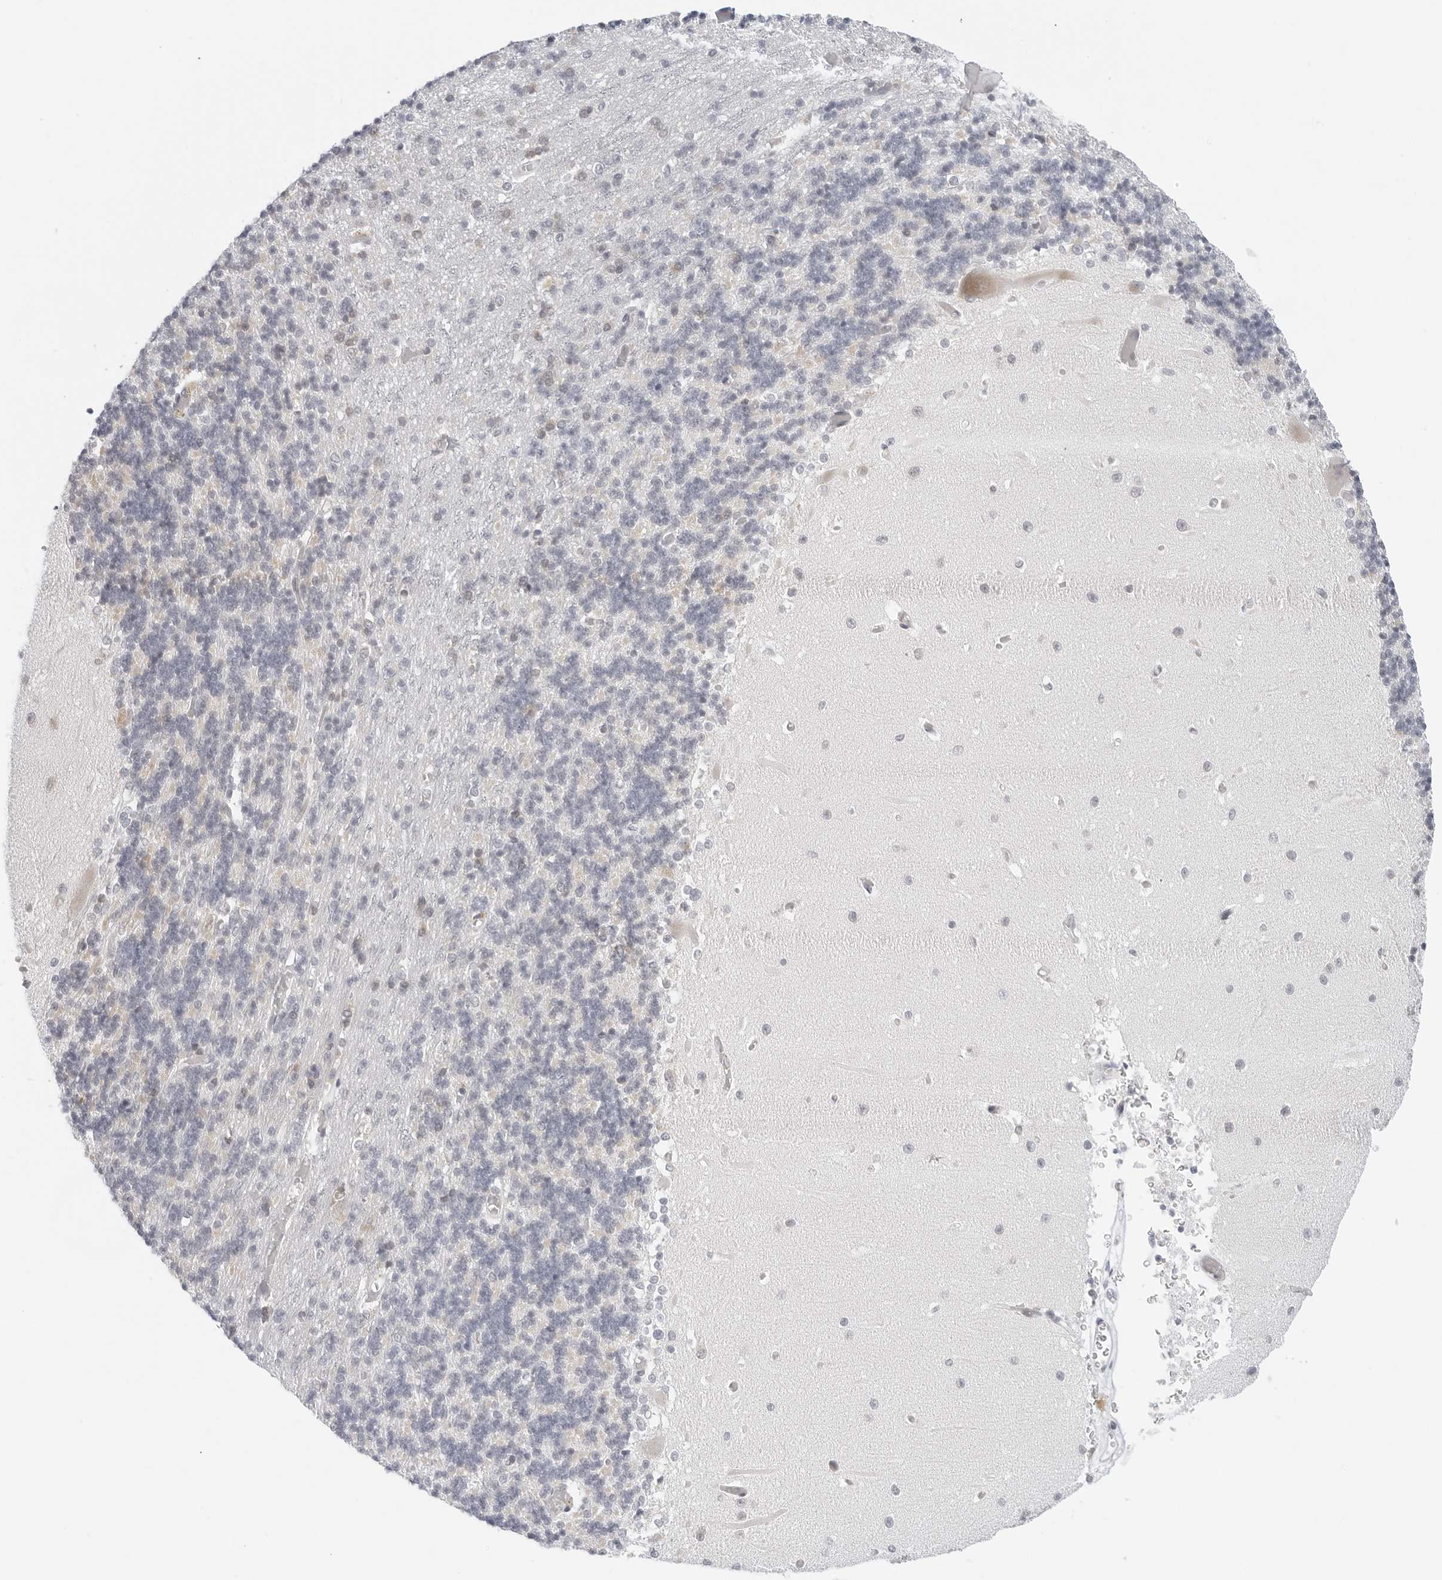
{"staining": {"intensity": "negative", "quantity": "none", "location": "none"}, "tissue": "cerebellum", "cell_type": "Cells in granular layer", "image_type": "normal", "snomed": [{"axis": "morphology", "description": "Normal tissue, NOS"}, {"axis": "topography", "description": "Cerebellum"}], "caption": "Cells in granular layer are negative for protein expression in normal human cerebellum. Nuclei are stained in blue.", "gene": "CIART", "patient": {"sex": "male", "age": 37}}